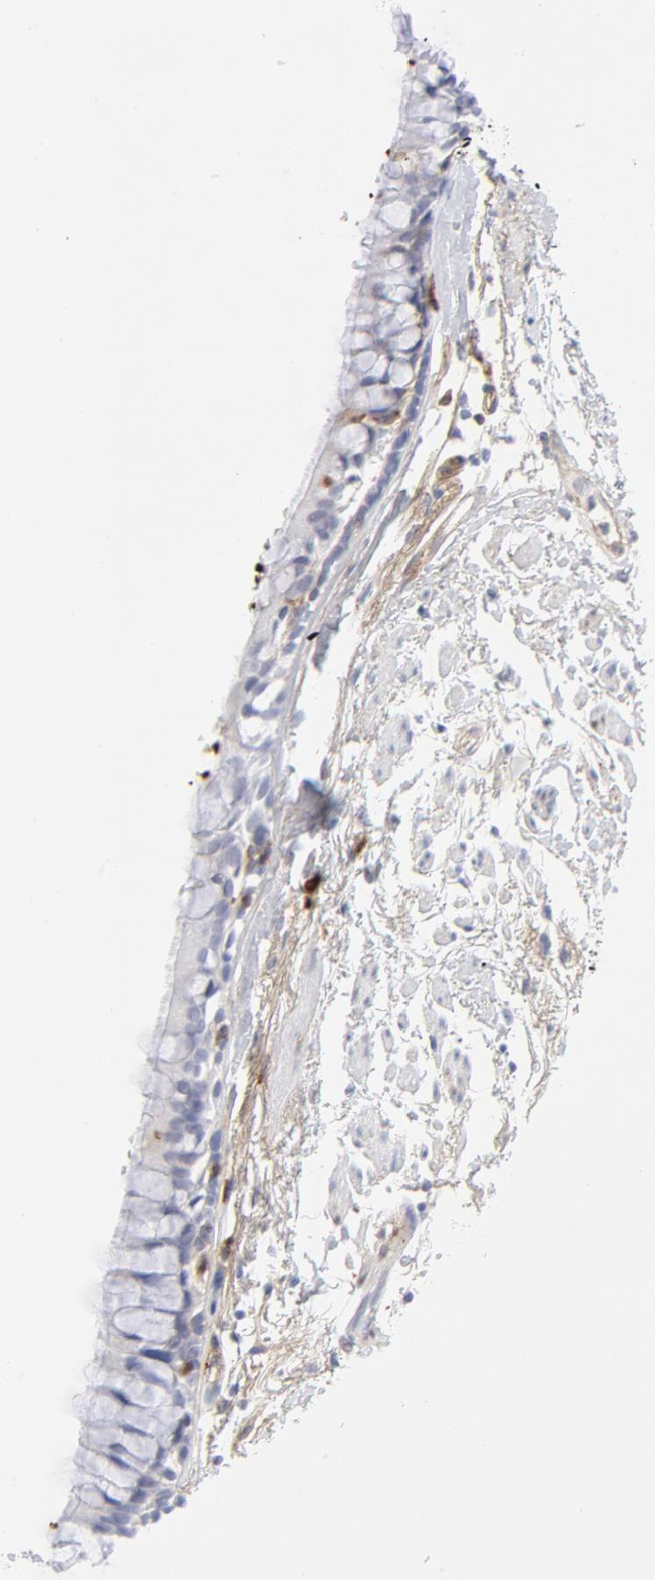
{"staining": {"intensity": "moderate", "quantity": "<25%", "location": "cytoplasmic/membranous"}, "tissue": "bronchus", "cell_type": "Respiratory epithelial cells", "image_type": "normal", "snomed": [{"axis": "morphology", "description": "Normal tissue, NOS"}, {"axis": "topography", "description": "Bronchus"}], "caption": "Unremarkable bronchus shows moderate cytoplasmic/membranous expression in about <25% of respiratory epithelial cells, visualized by immunohistochemistry. The protein is shown in brown color, while the nuclei are stained blue.", "gene": "PLAT", "patient": {"sex": "female", "age": 73}}